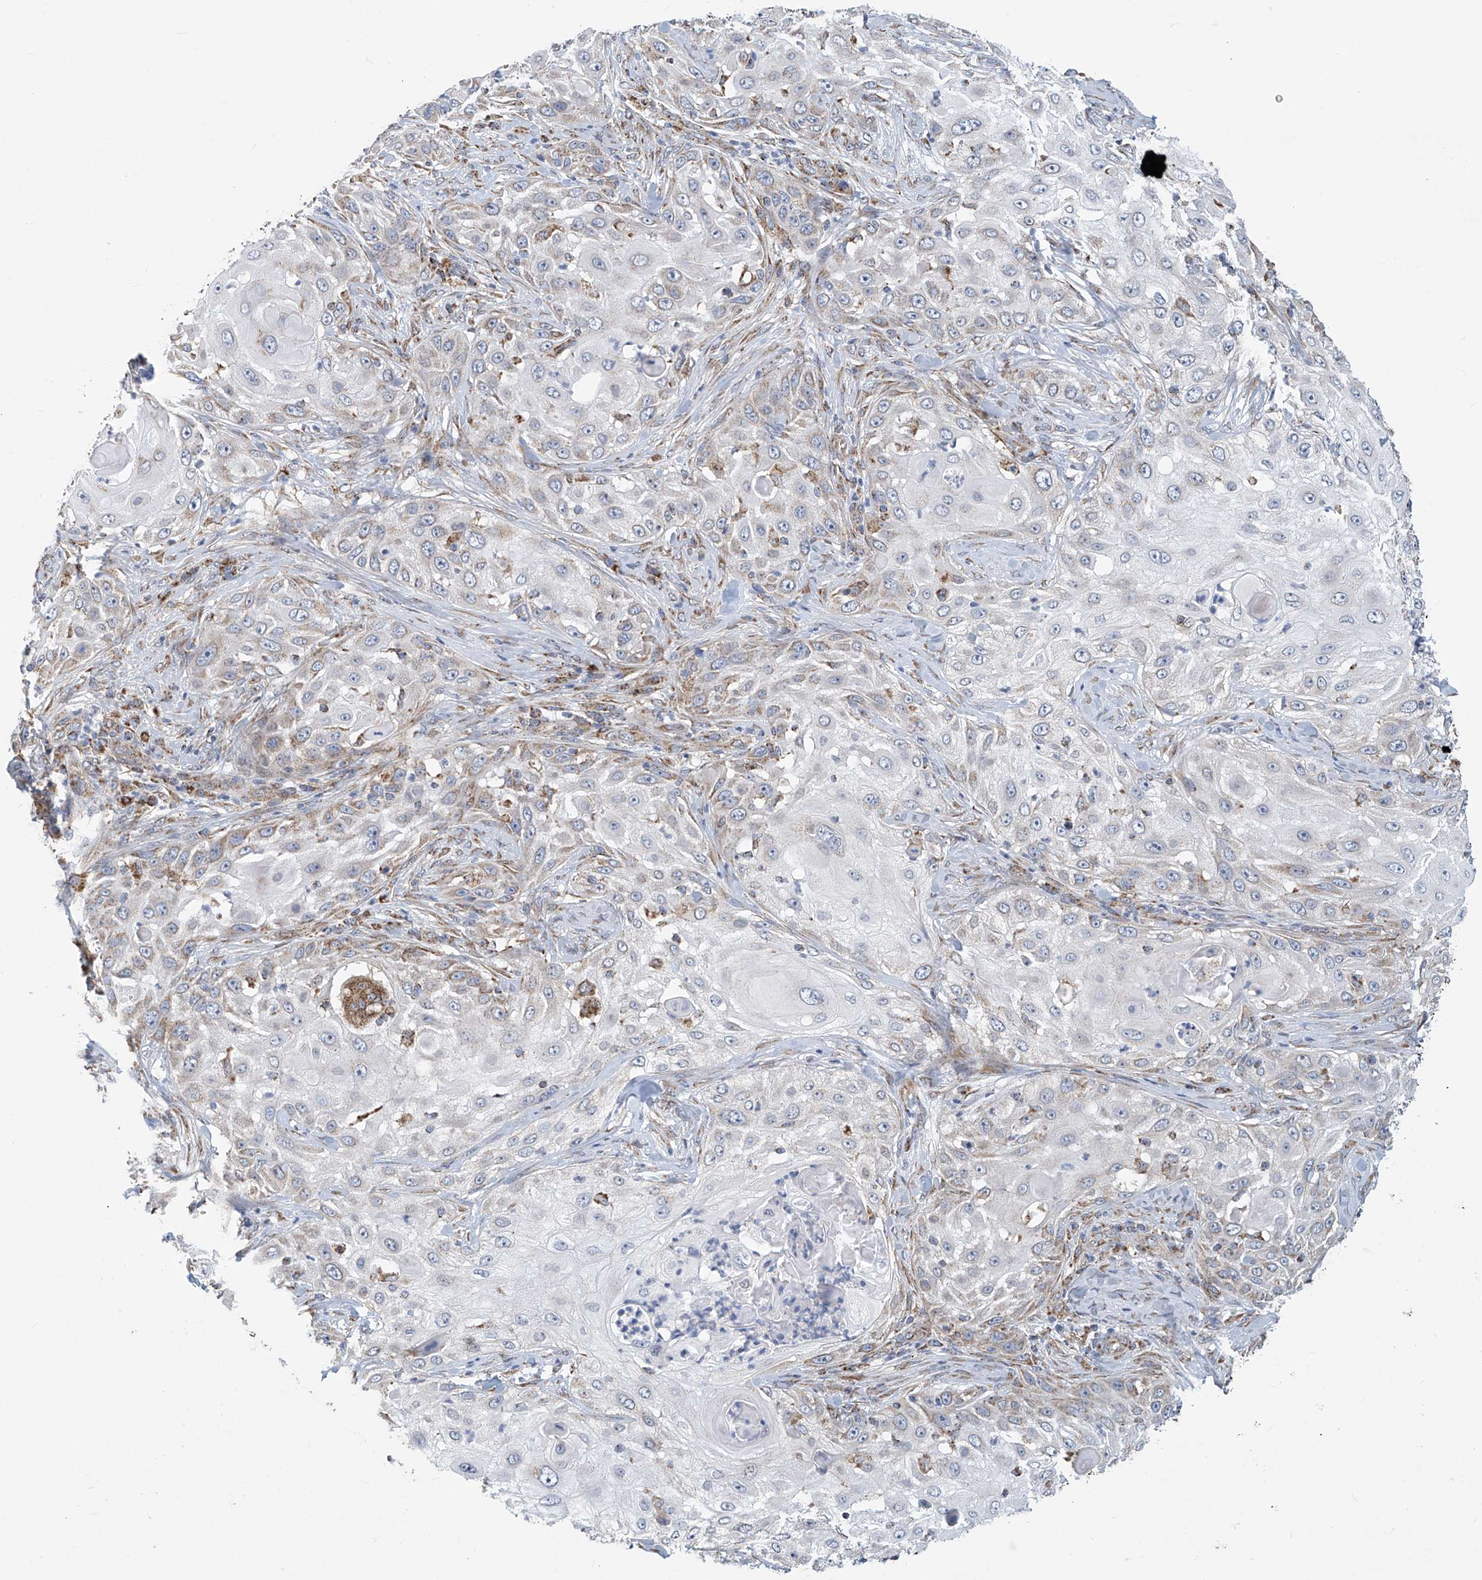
{"staining": {"intensity": "weak", "quantity": "25%-75%", "location": "cytoplasmic/membranous"}, "tissue": "skin cancer", "cell_type": "Tumor cells", "image_type": "cancer", "snomed": [{"axis": "morphology", "description": "Squamous cell carcinoma, NOS"}, {"axis": "topography", "description": "Skin"}], "caption": "Protein expression analysis of skin squamous cell carcinoma shows weak cytoplasmic/membranous expression in about 25%-75% of tumor cells. Using DAB (3,3'-diaminobenzidine) (brown) and hematoxylin (blue) stains, captured at high magnification using brightfield microscopy.", "gene": "COMMD1", "patient": {"sex": "female", "age": 44}}